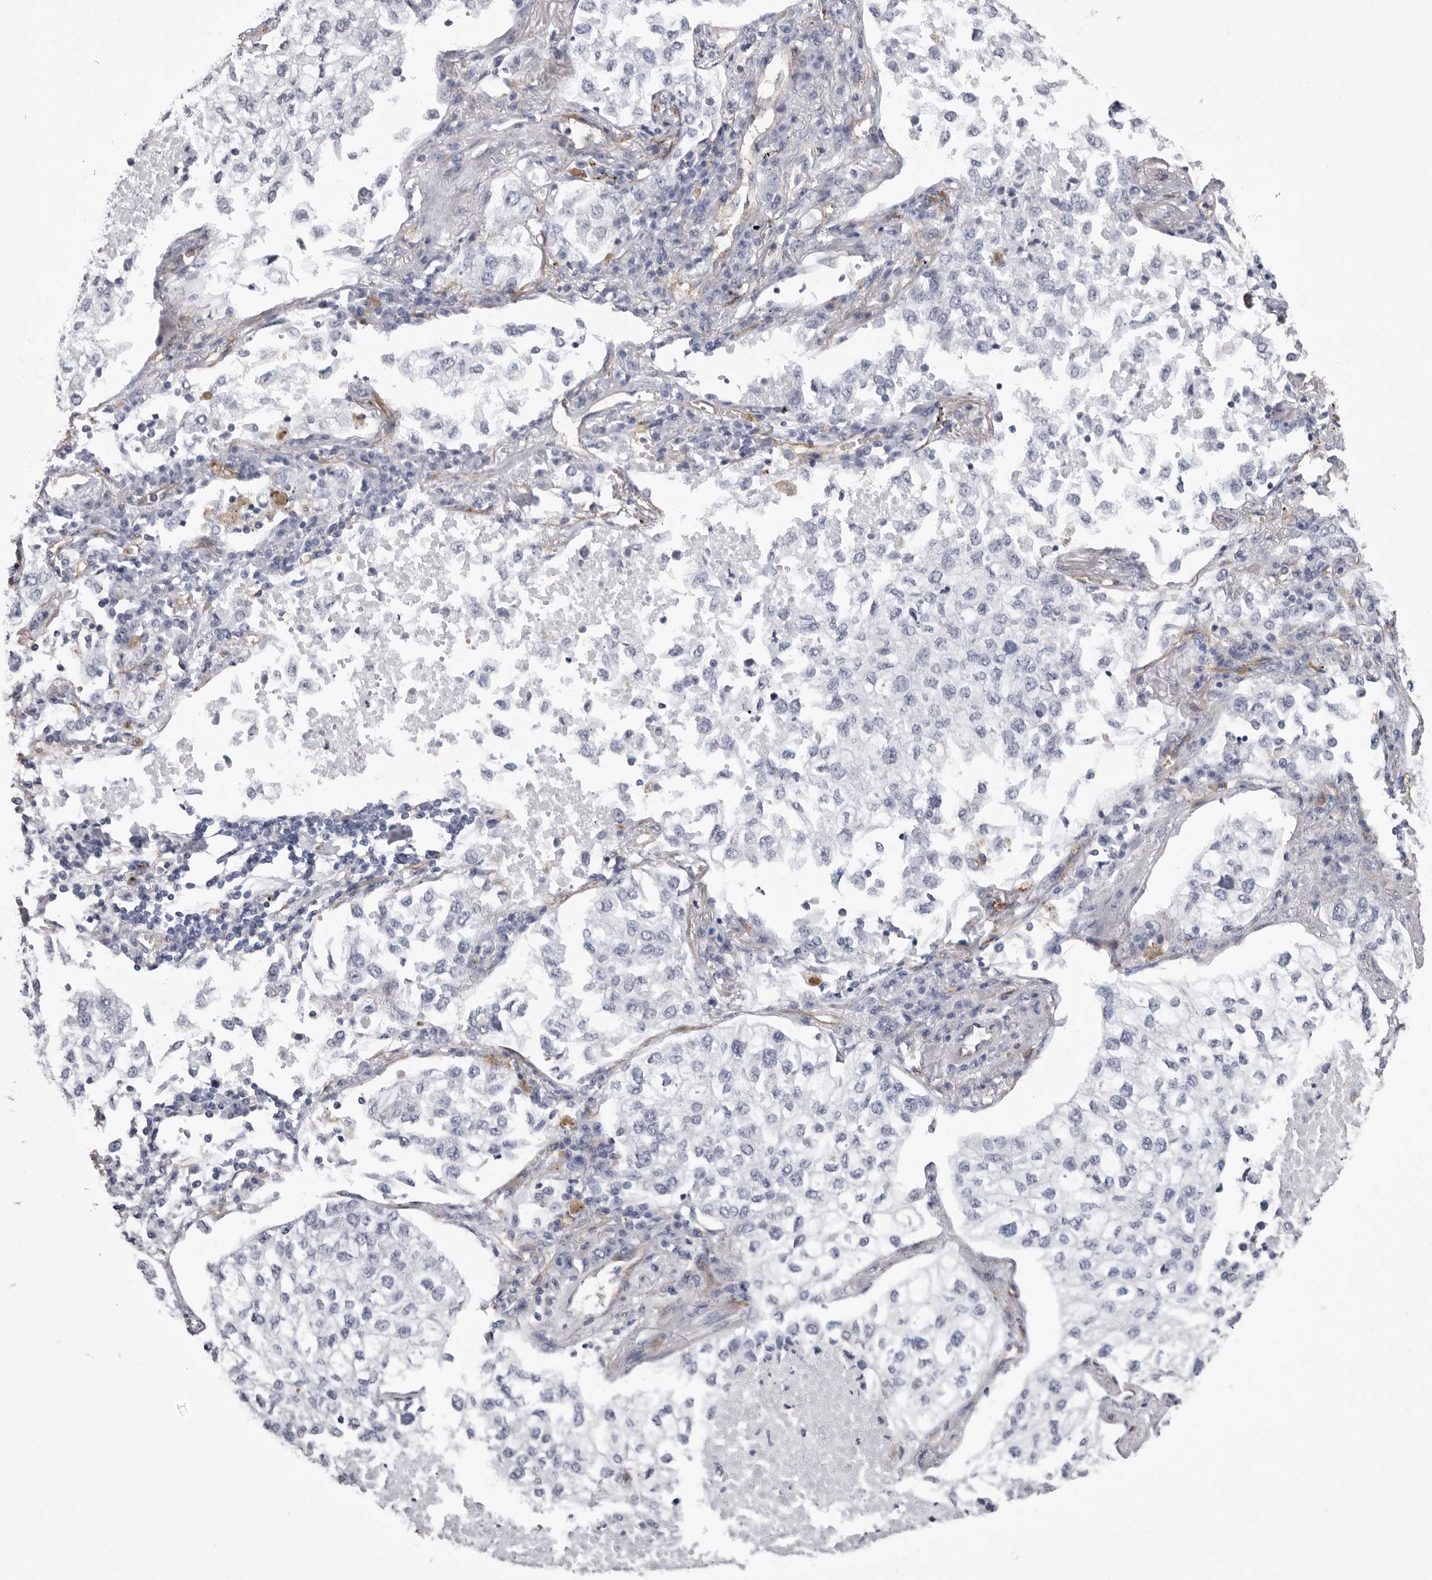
{"staining": {"intensity": "negative", "quantity": "none", "location": "none"}, "tissue": "lung cancer", "cell_type": "Tumor cells", "image_type": "cancer", "snomed": [{"axis": "morphology", "description": "Adenocarcinoma, NOS"}, {"axis": "topography", "description": "Lung"}], "caption": "A micrograph of human lung adenocarcinoma is negative for staining in tumor cells.", "gene": "ADGRL4", "patient": {"sex": "male", "age": 63}}